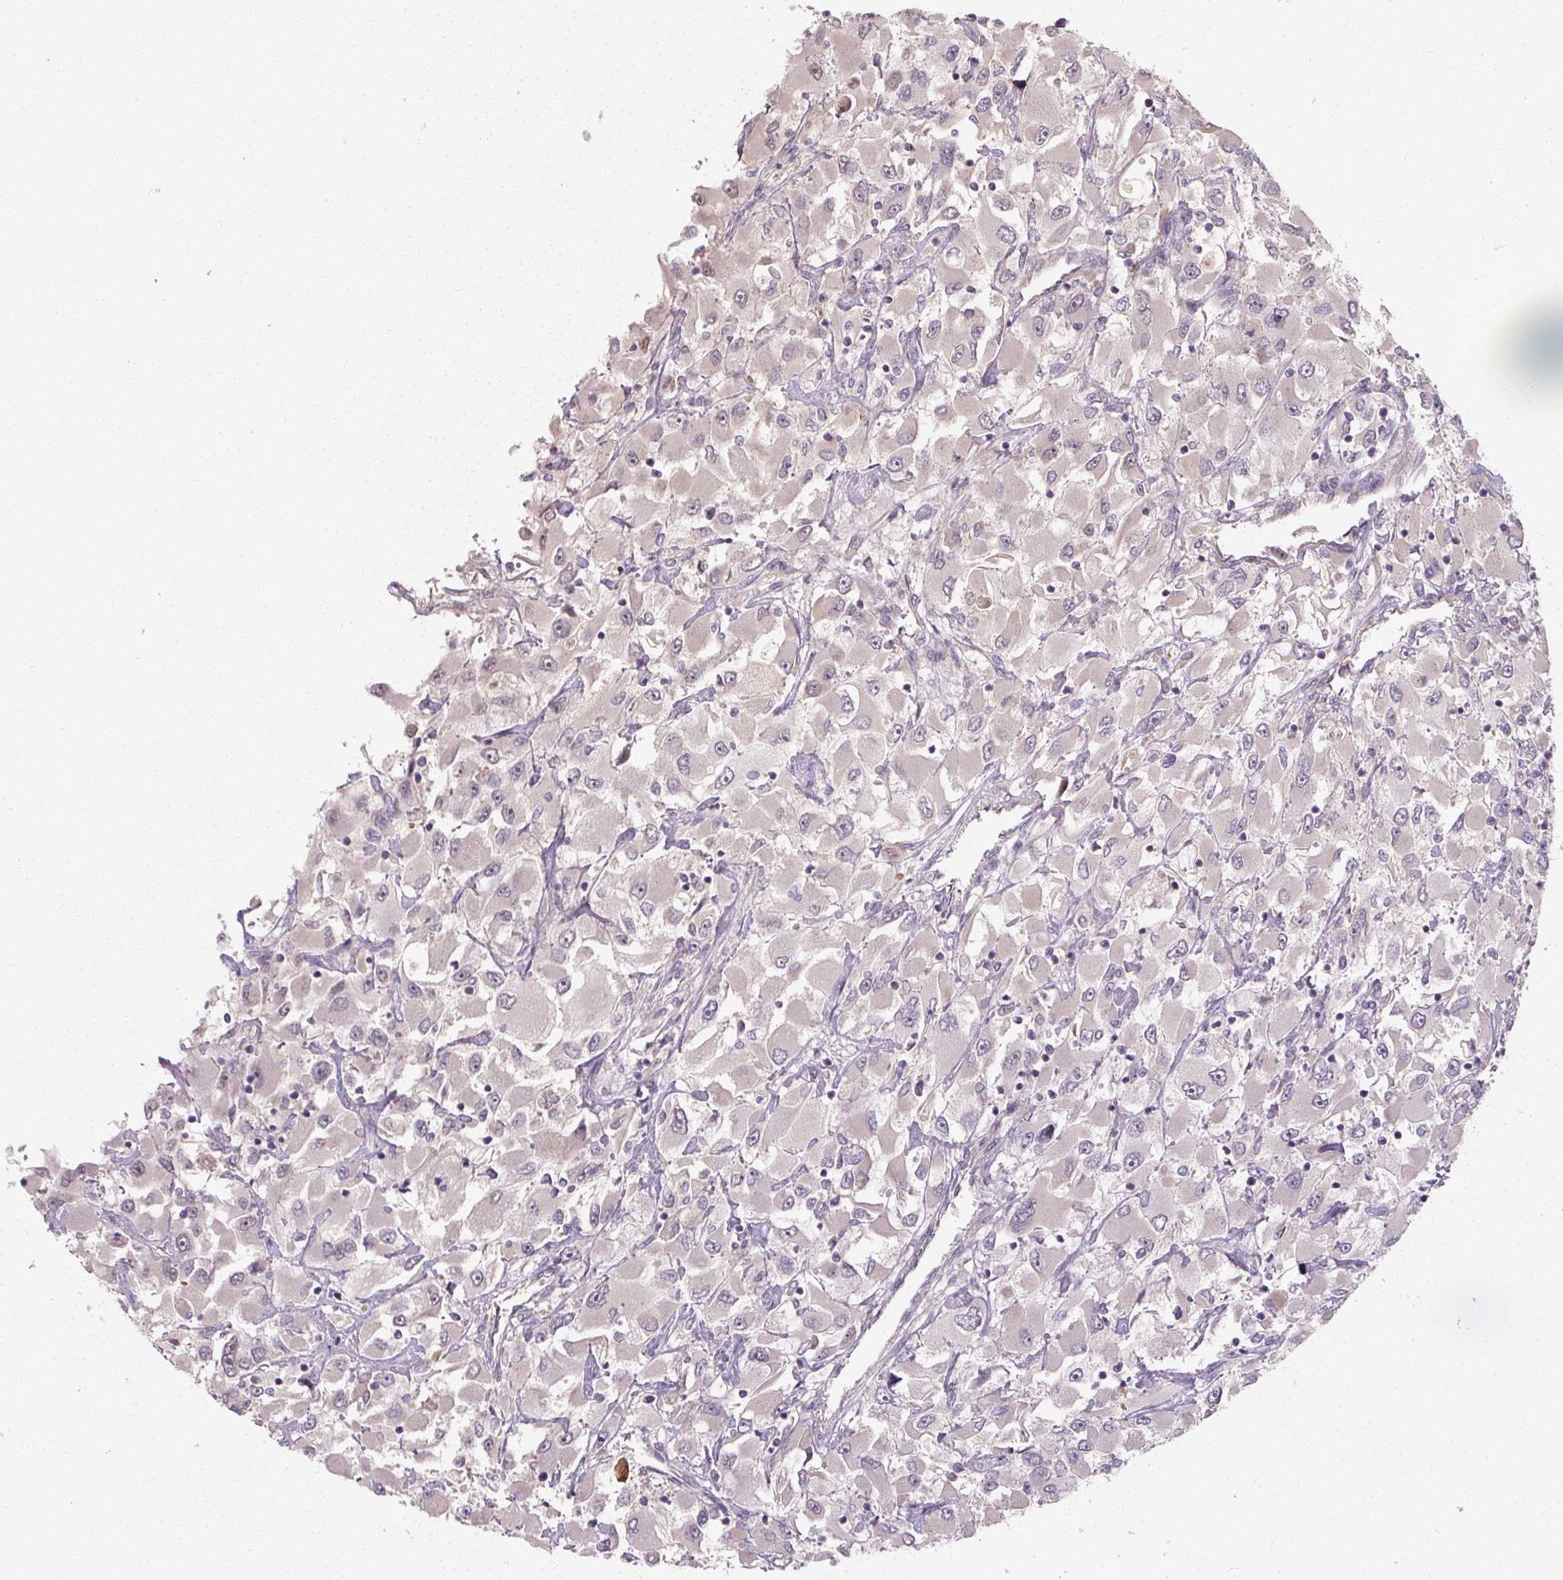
{"staining": {"intensity": "negative", "quantity": "none", "location": "none"}, "tissue": "renal cancer", "cell_type": "Tumor cells", "image_type": "cancer", "snomed": [{"axis": "morphology", "description": "Adenocarcinoma, NOS"}, {"axis": "topography", "description": "Kidney"}], "caption": "A photomicrograph of human renal cancer is negative for staining in tumor cells.", "gene": "RB1CC1", "patient": {"sex": "female", "age": 52}}